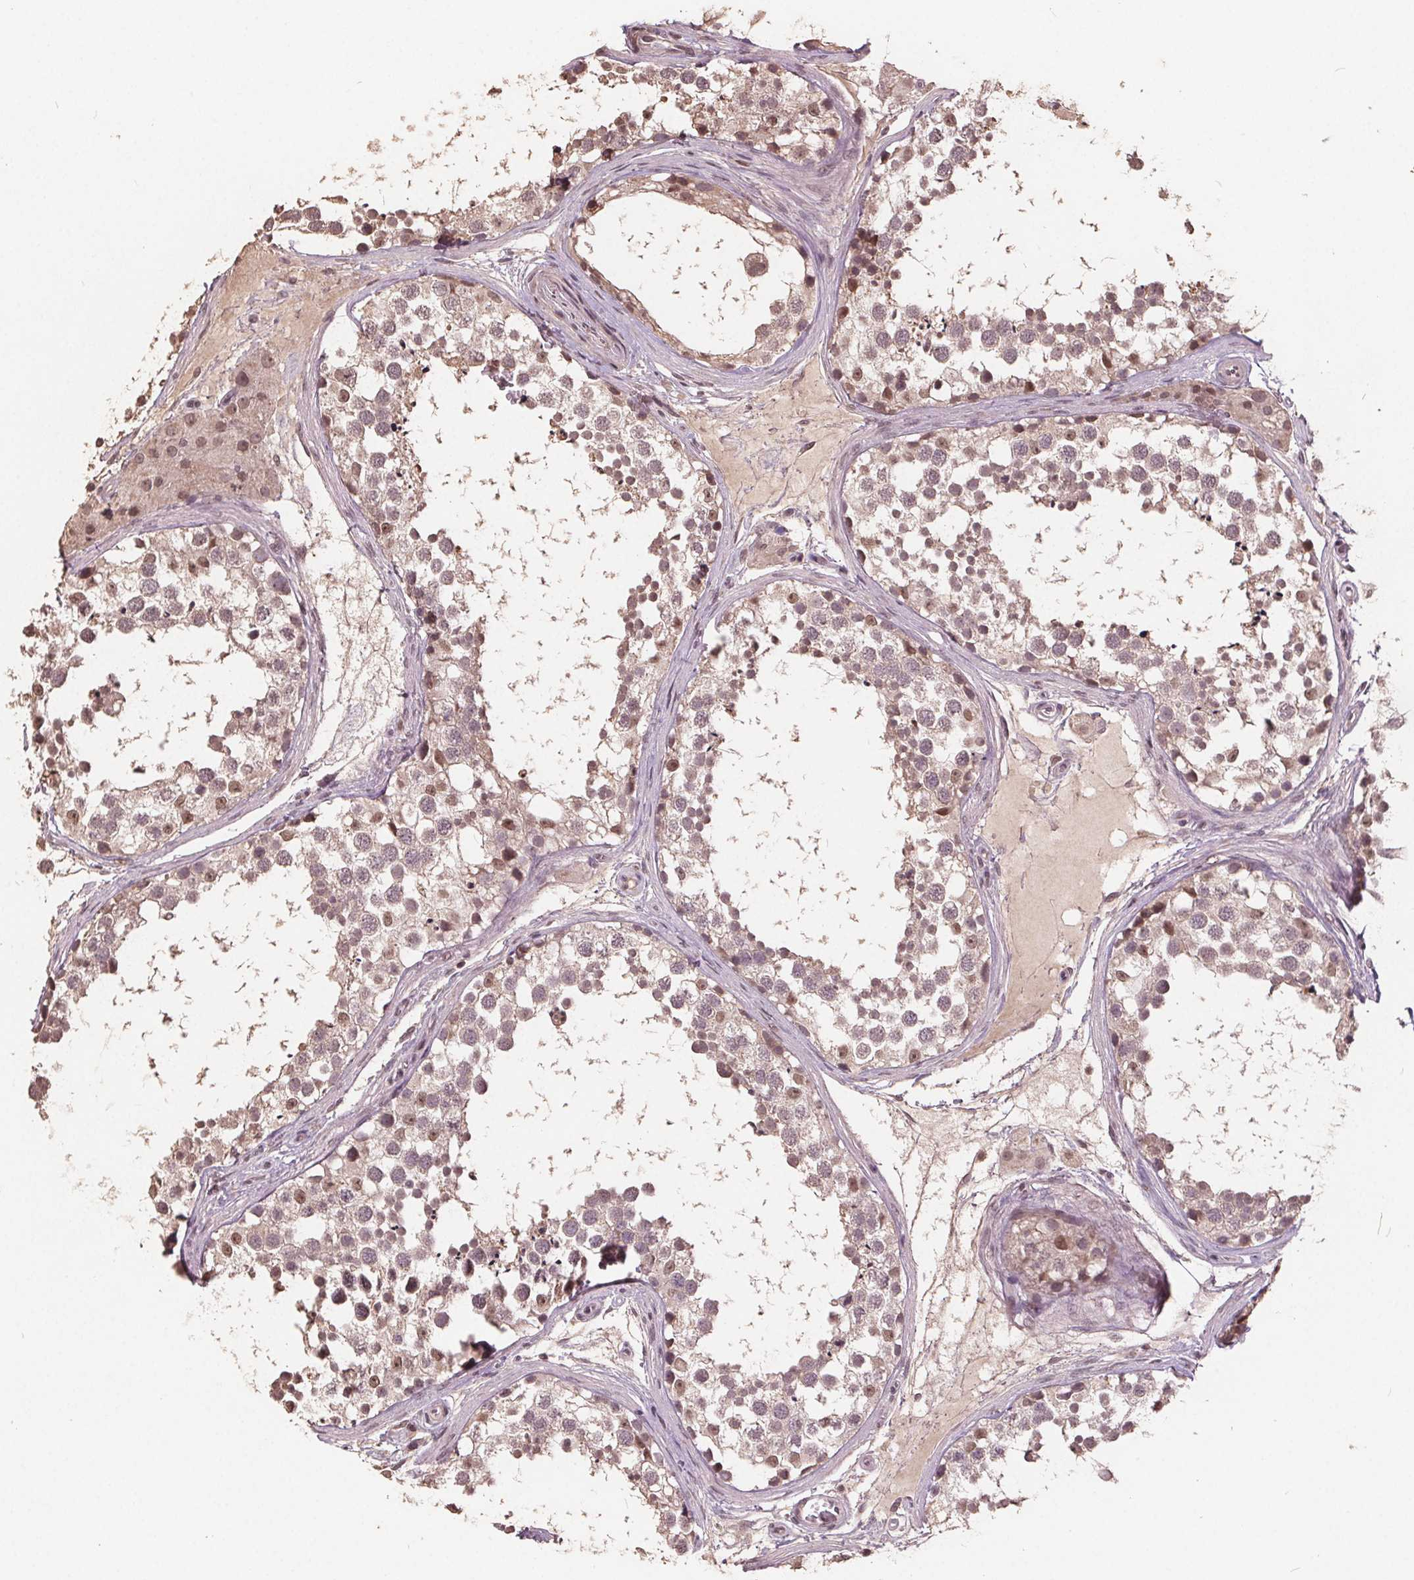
{"staining": {"intensity": "moderate", "quantity": "25%-75%", "location": "nuclear"}, "tissue": "testis", "cell_type": "Cells in seminiferous ducts", "image_type": "normal", "snomed": [{"axis": "morphology", "description": "Normal tissue, NOS"}, {"axis": "morphology", "description": "Seminoma, NOS"}, {"axis": "topography", "description": "Testis"}], "caption": "This micrograph exhibits IHC staining of benign human testis, with medium moderate nuclear expression in approximately 25%-75% of cells in seminiferous ducts.", "gene": "DNMT3B", "patient": {"sex": "male", "age": 65}}